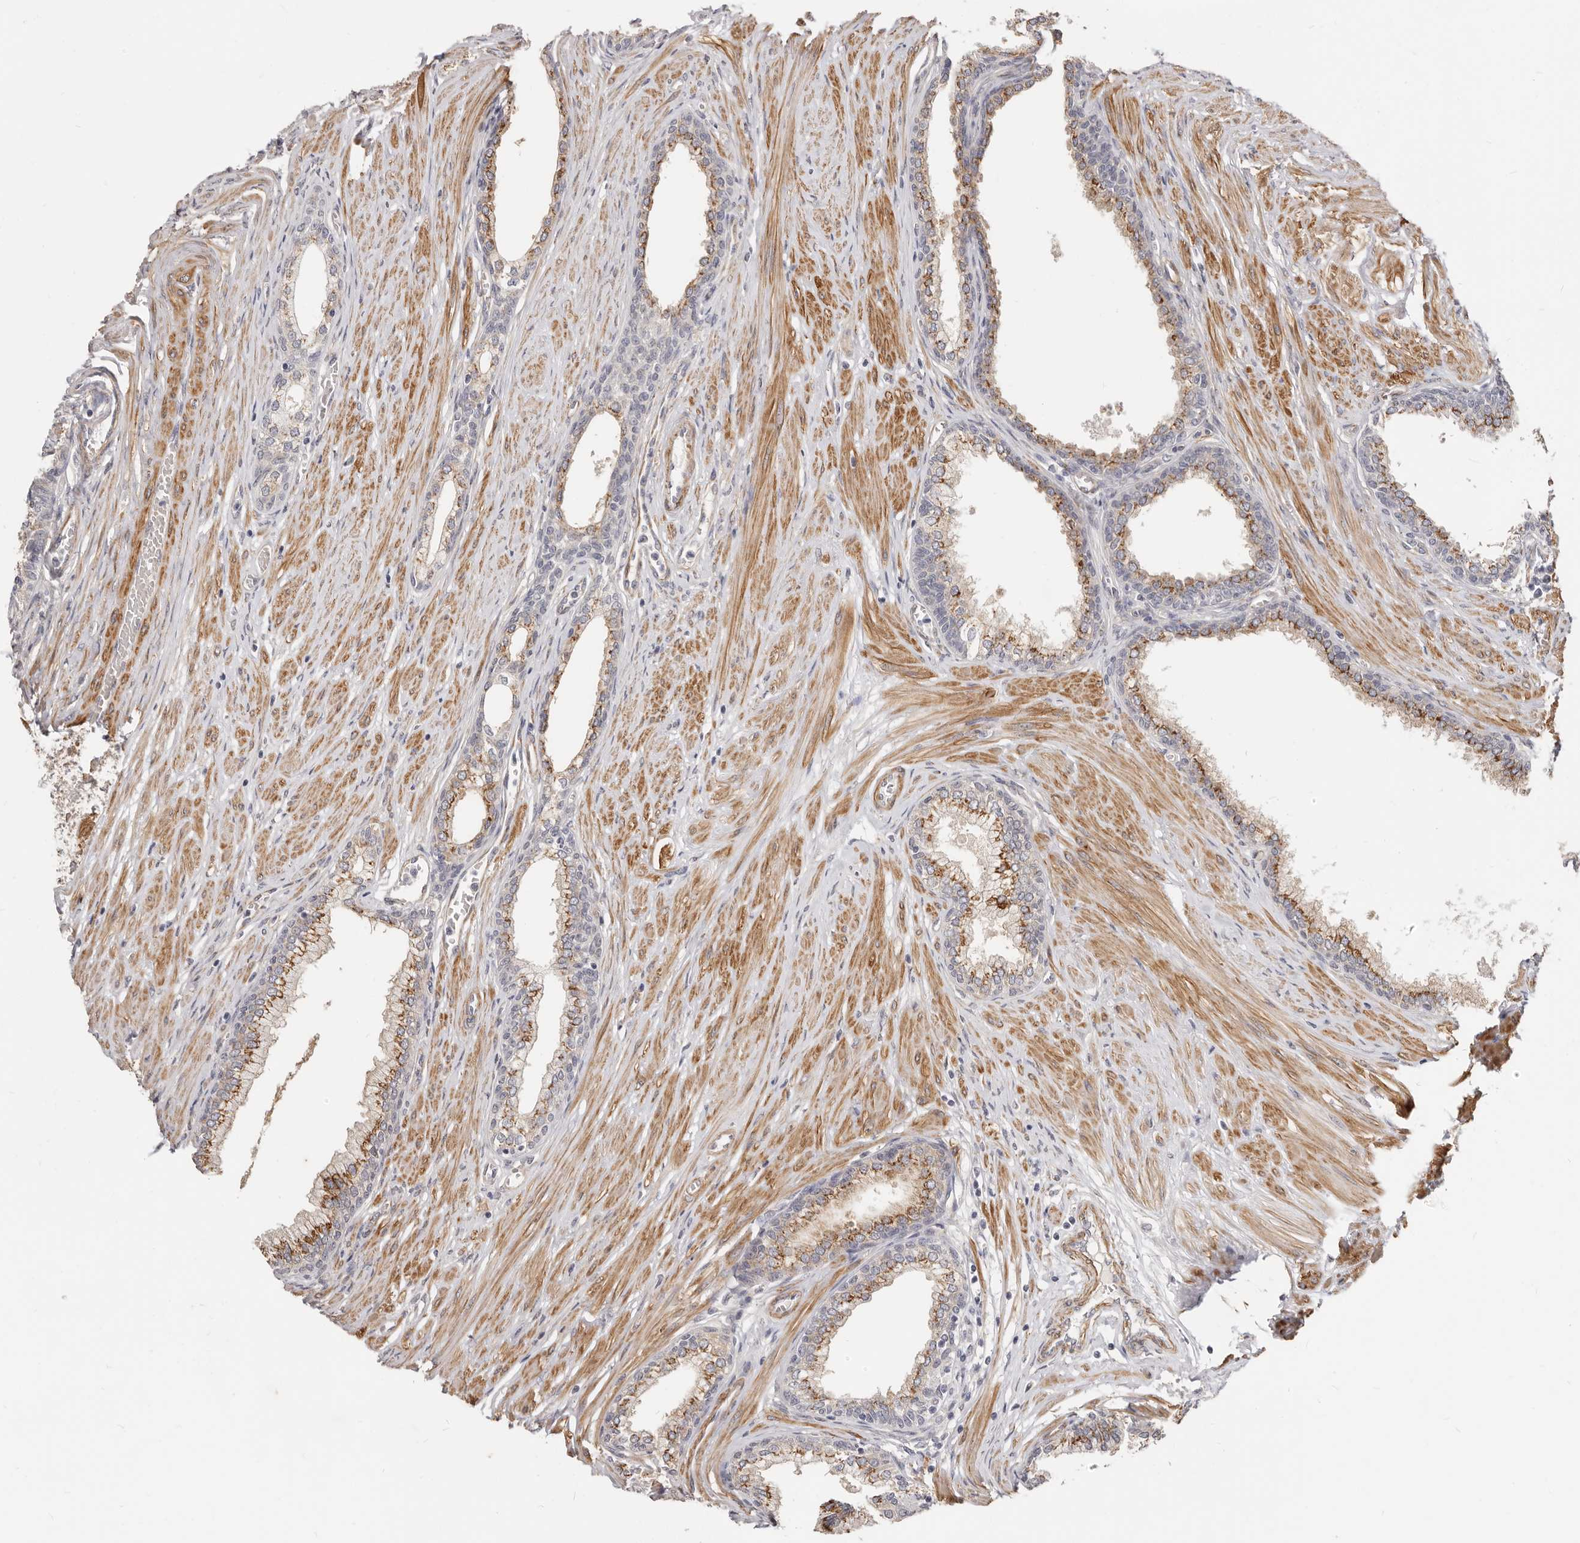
{"staining": {"intensity": "moderate", "quantity": ">75%", "location": "cytoplasmic/membranous"}, "tissue": "prostate", "cell_type": "Glandular cells", "image_type": "normal", "snomed": [{"axis": "morphology", "description": "Normal tissue, NOS"}, {"axis": "morphology", "description": "Urothelial carcinoma, Low grade"}, {"axis": "topography", "description": "Urinary bladder"}, {"axis": "topography", "description": "Prostate"}], "caption": "A brown stain shows moderate cytoplasmic/membranous positivity of a protein in glandular cells of normal prostate. Immunohistochemistry (ihc) stains the protein in brown and the nuclei are stained blue.", "gene": "RABAC1", "patient": {"sex": "male", "age": 60}}